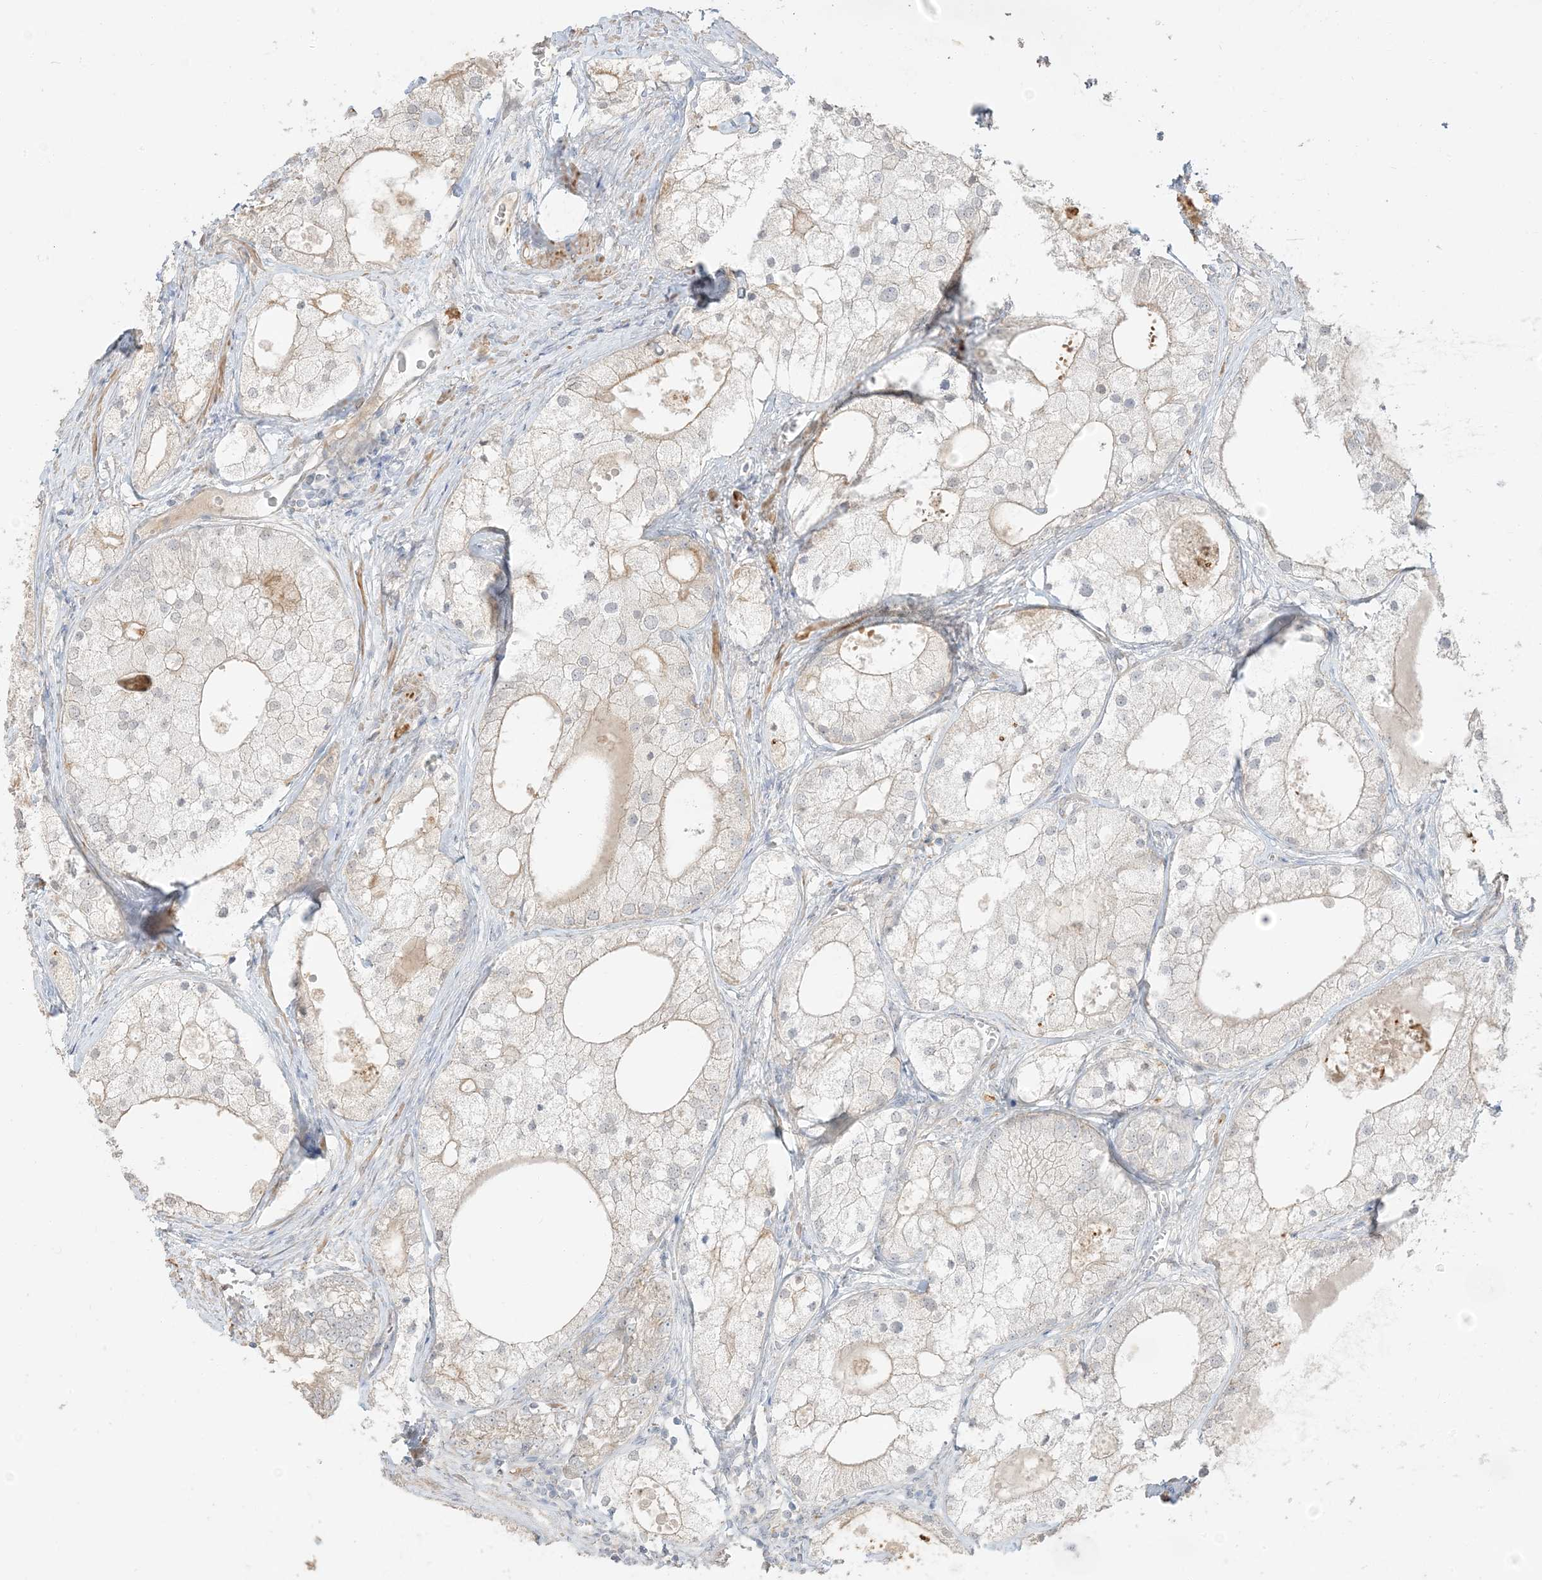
{"staining": {"intensity": "negative", "quantity": "none", "location": "none"}, "tissue": "prostate cancer", "cell_type": "Tumor cells", "image_type": "cancer", "snomed": [{"axis": "morphology", "description": "Adenocarcinoma, Low grade"}, {"axis": "topography", "description": "Prostate"}], "caption": "The photomicrograph reveals no significant expression in tumor cells of prostate cancer.", "gene": "RNF175", "patient": {"sex": "male", "age": 69}}